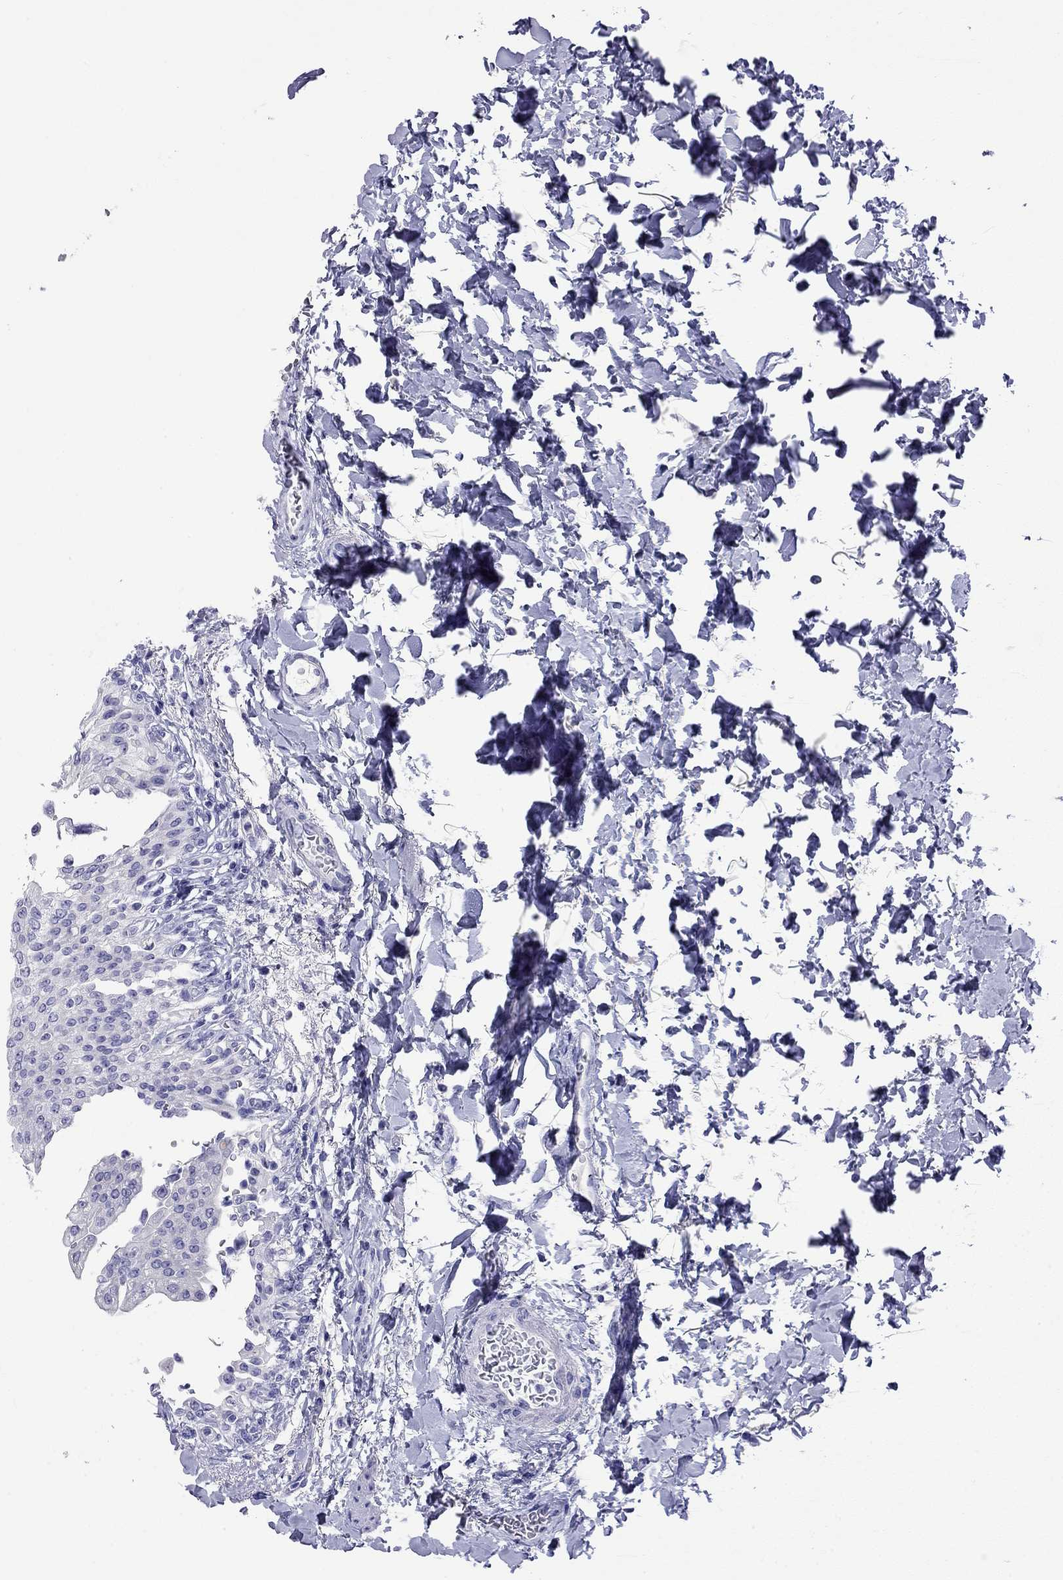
{"staining": {"intensity": "negative", "quantity": "none", "location": "none"}, "tissue": "urinary bladder", "cell_type": "Urothelial cells", "image_type": "normal", "snomed": [{"axis": "morphology", "description": "Normal tissue, NOS"}, {"axis": "topography", "description": "Urinary bladder"}, {"axis": "topography", "description": "Peripheral nerve tissue"}], "caption": "Immunohistochemistry histopathology image of normal urinary bladder stained for a protein (brown), which demonstrates no staining in urothelial cells.", "gene": "FIGLA", "patient": {"sex": "female", "age": 60}}